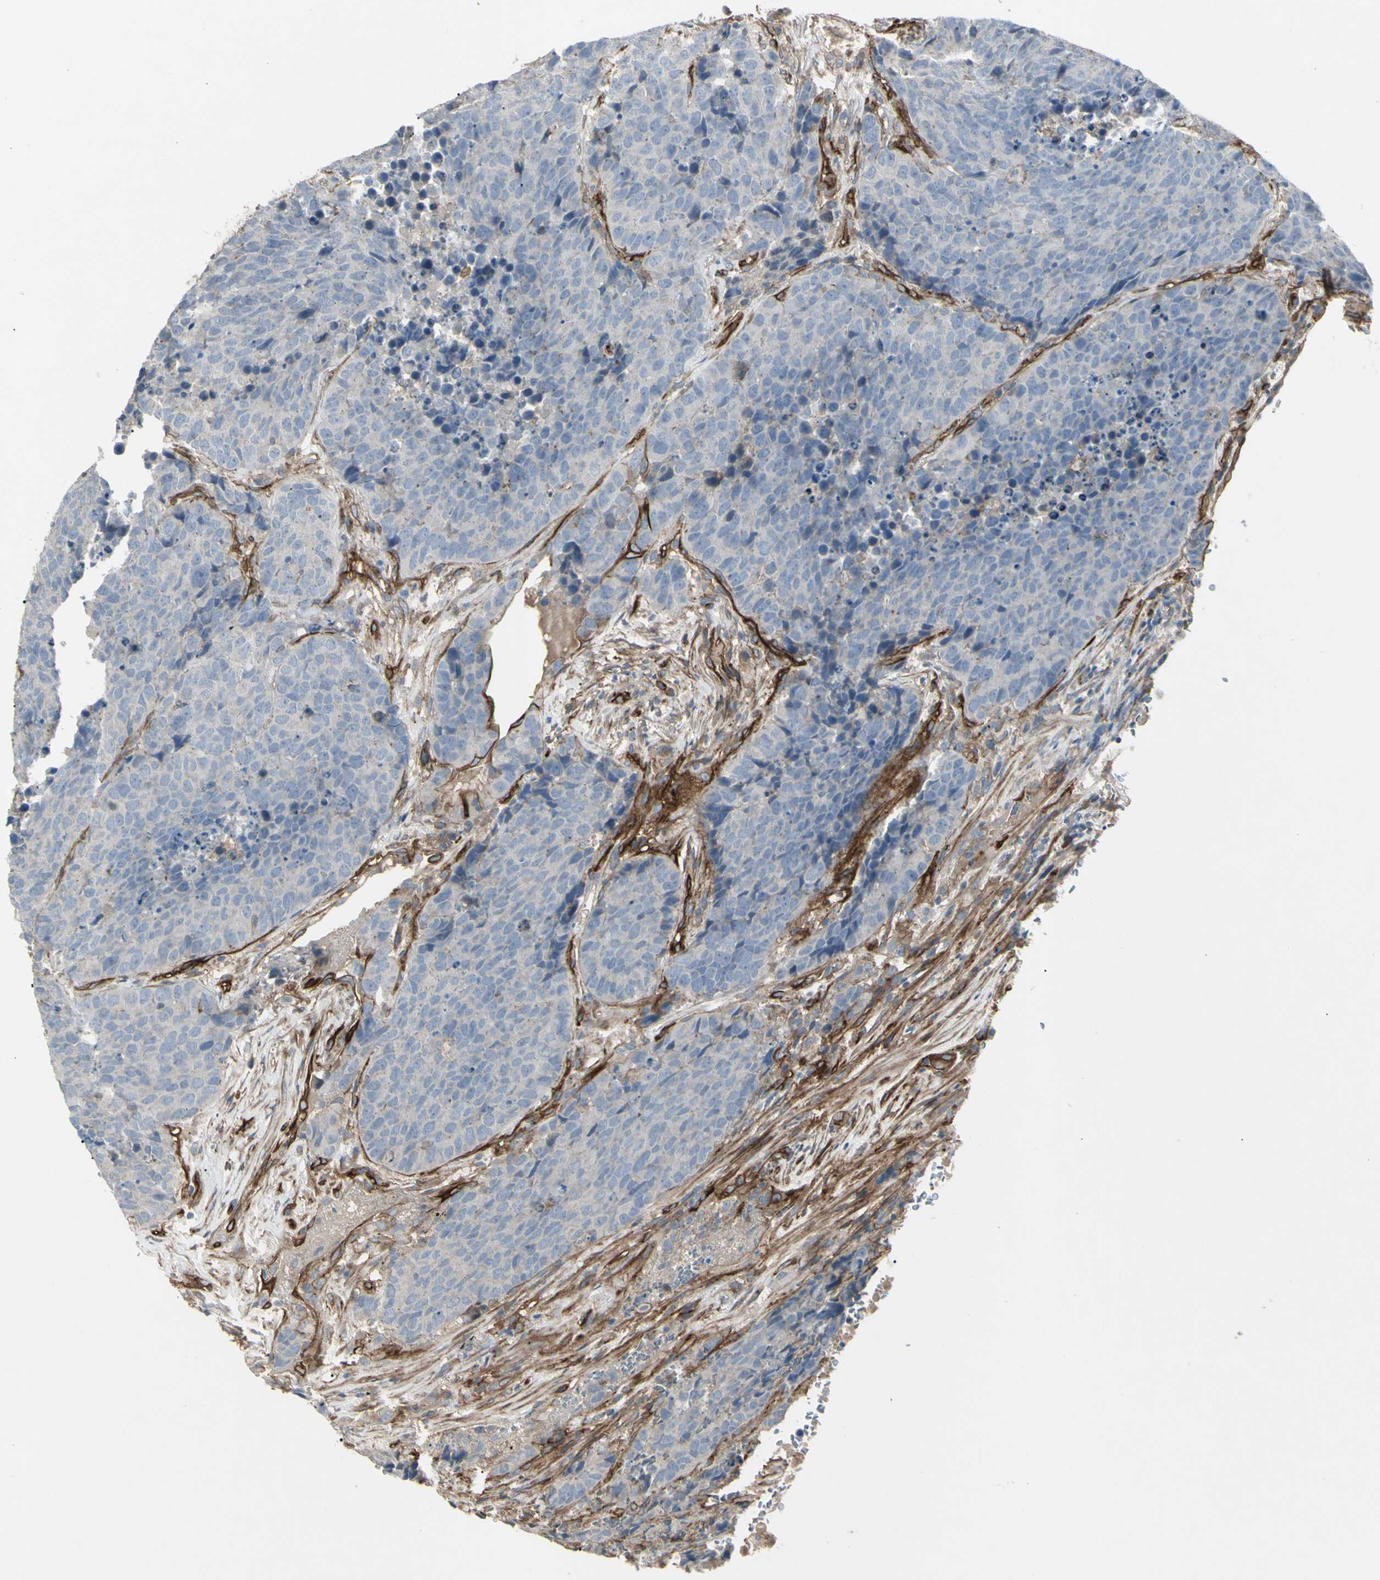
{"staining": {"intensity": "weak", "quantity": "<25%", "location": "cytoplasmic/membranous"}, "tissue": "carcinoid", "cell_type": "Tumor cells", "image_type": "cancer", "snomed": [{"axis": "morphology", "description": "Carcinoid, malignant, NOS"}, {"axis": "topography", "description": "Lung"}], "caption": "Carcinoid (malignant) was stained to show a protein in brown. There is no significant expression in tumor cells. The staining was performed using DAB (3,3'-diaminobenzidine) to visualize the protein expression in brown, while the nuclei were stained in blue with hematoxylin (Magnification: 20x).", "gene": "CD276", "patient": {"sex": "male", "age": 60}}